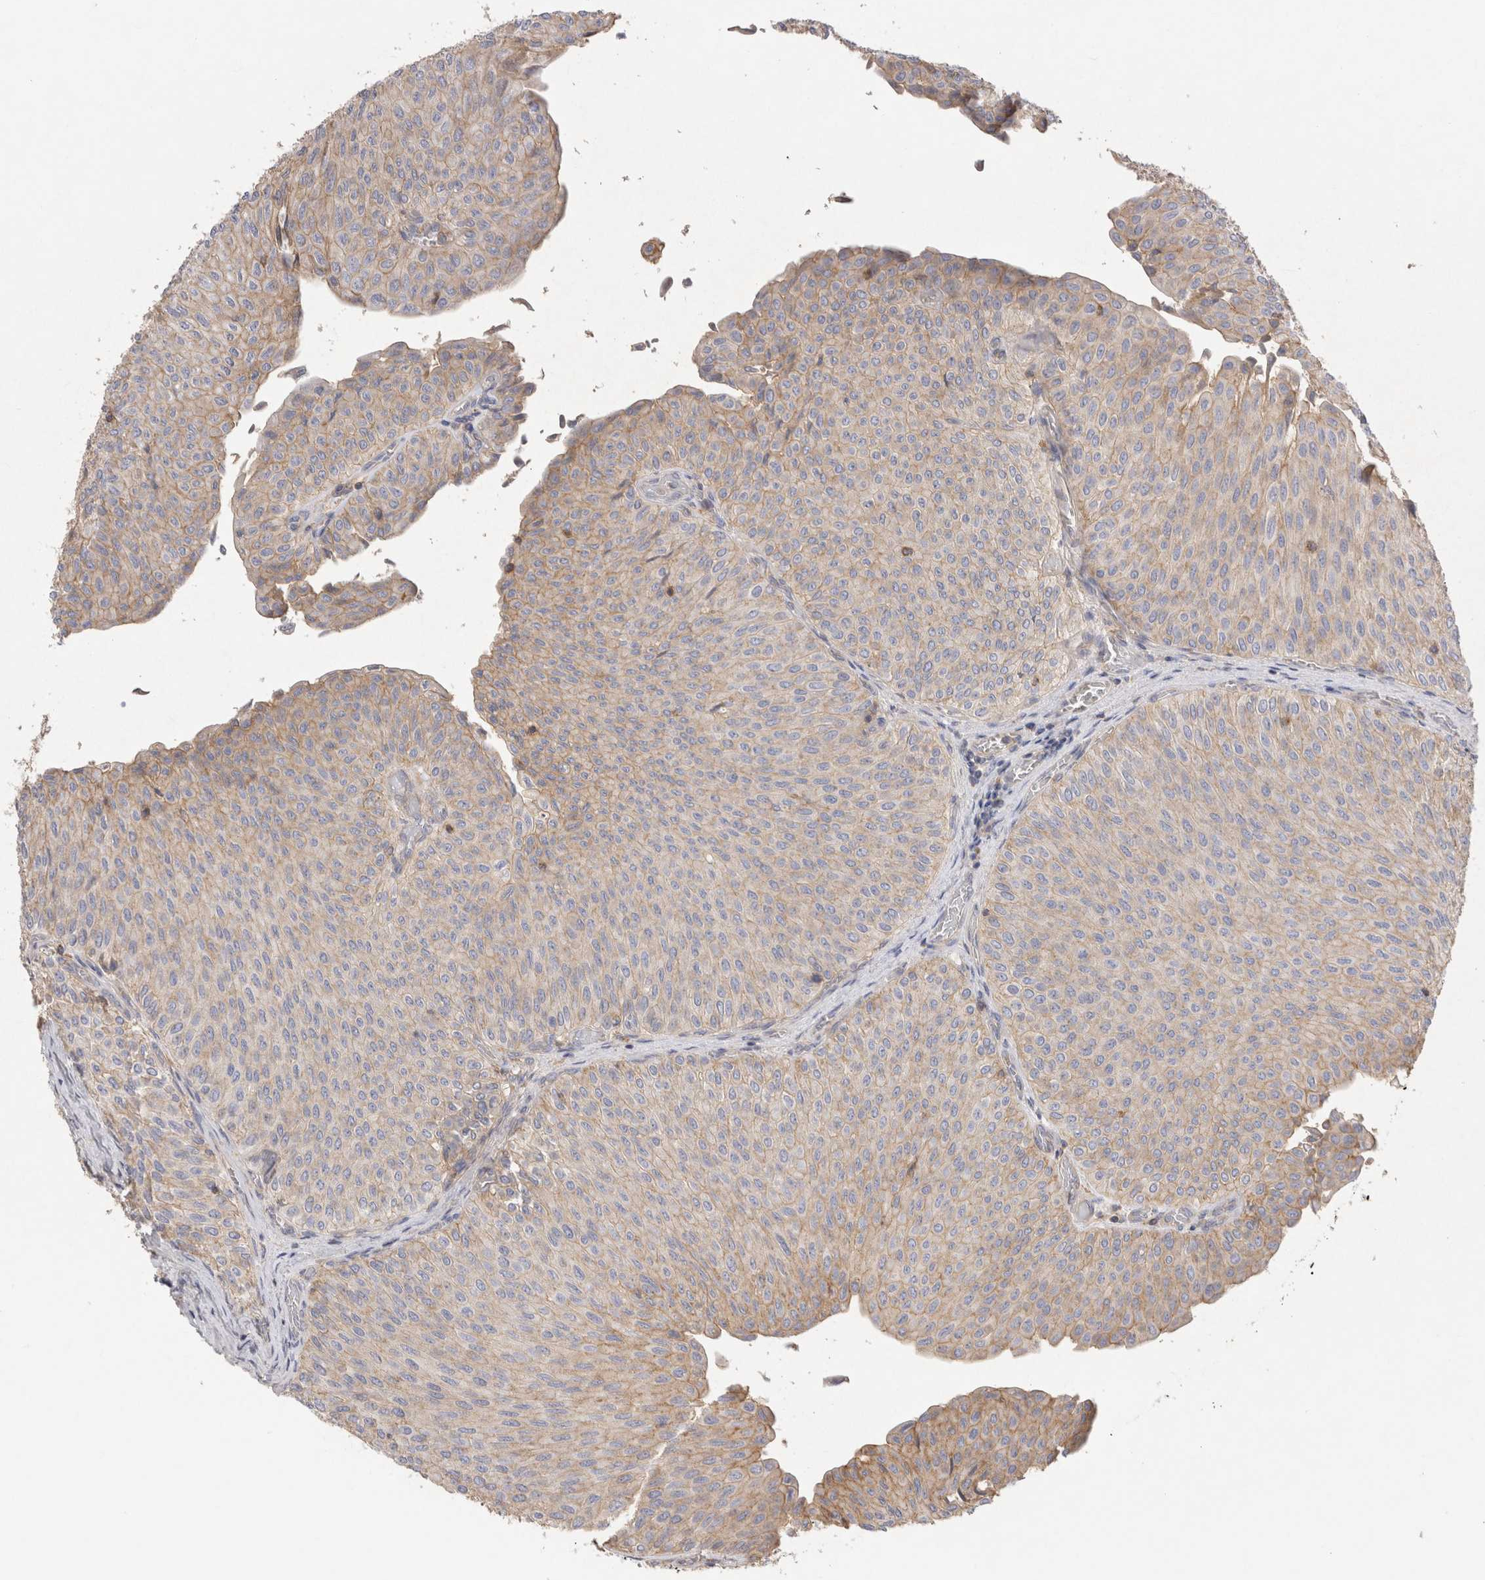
{"staining": {"intensity": "weak", "quantity": "<25%", "location": "cytoplasmic/membranous"}, "tissue": "urothelial cancer", "cell_type": "Tumor cells", "image_type": "cancer", "snomed": [{"axis": "morphology", "description": "Urothelial carcinoma, Low grade"}, {"axis": "topography", "description": "Urinary bladder"}], "caption": "Immunohistochemistry micrograph of urothelial cancer stained for a protein (brown), which reveals no staining in tumor cells.", "gene": "CHMP6", "patient": {"sex": "male", "age": 78}}